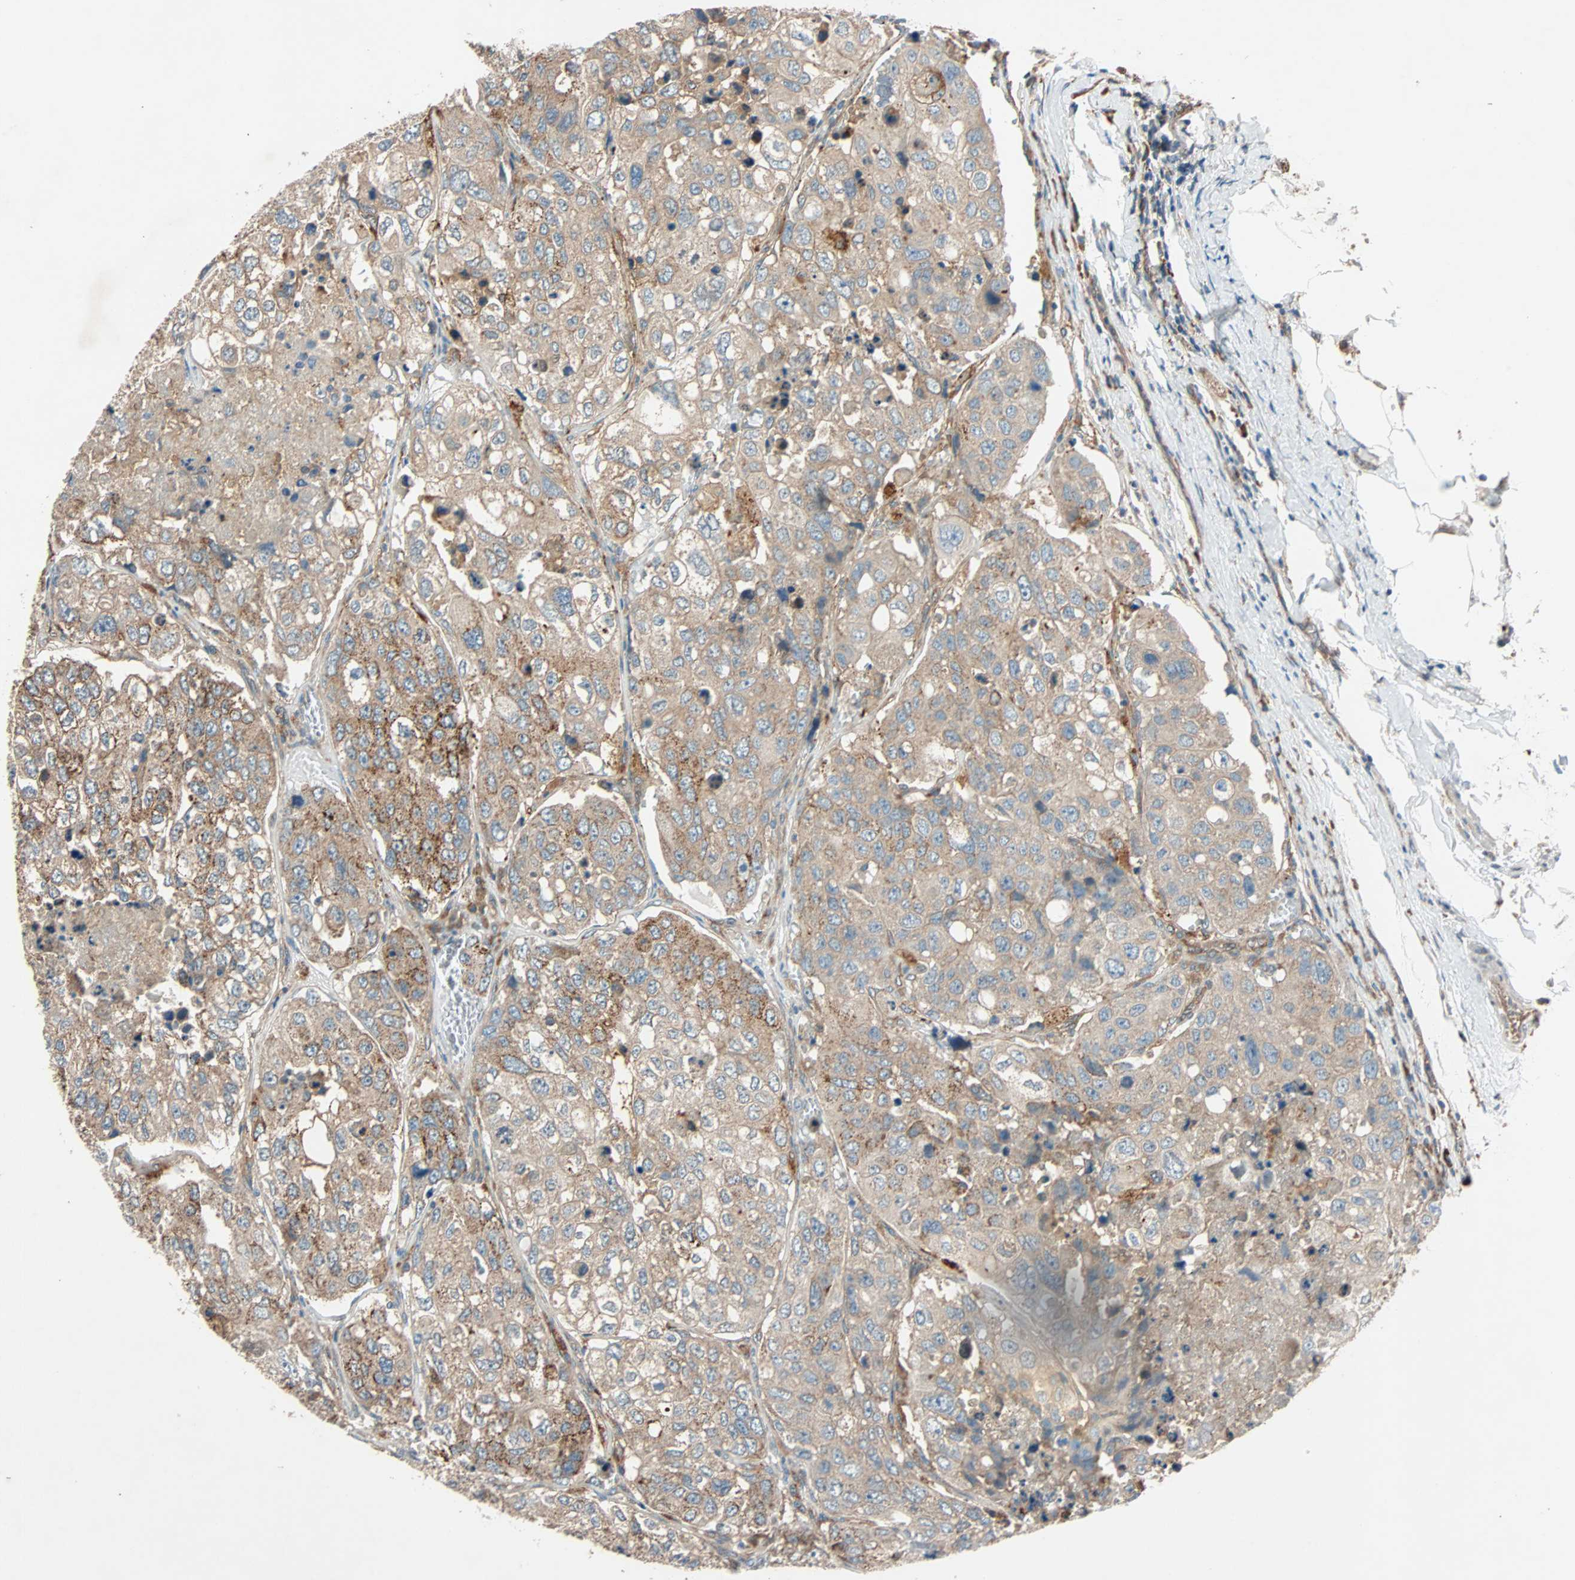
{"staining": {"intensity": "moderate", "quantity": ">75%", "location": "cytoplasmic/membranous"}, "tissue": "urothelial cancer", "cell_type": "Tumor cells", "image_type": "cancer", "snomed": [{"axis": "morphology", "description": "Urothelial carcinoma, High grade"}, {"axis": "topography", "description": "Lymph node"}, {"axis": "topography", "description": "Urinary bladder"}], "caption": "Tumor cells show medium levels of moderate cytoplasmic/membranous expression in about >75% of cells in urothelial carcinoma (high-grade).", "gene": "PHYH", "patient": {"sex": "male", "age": 51}}